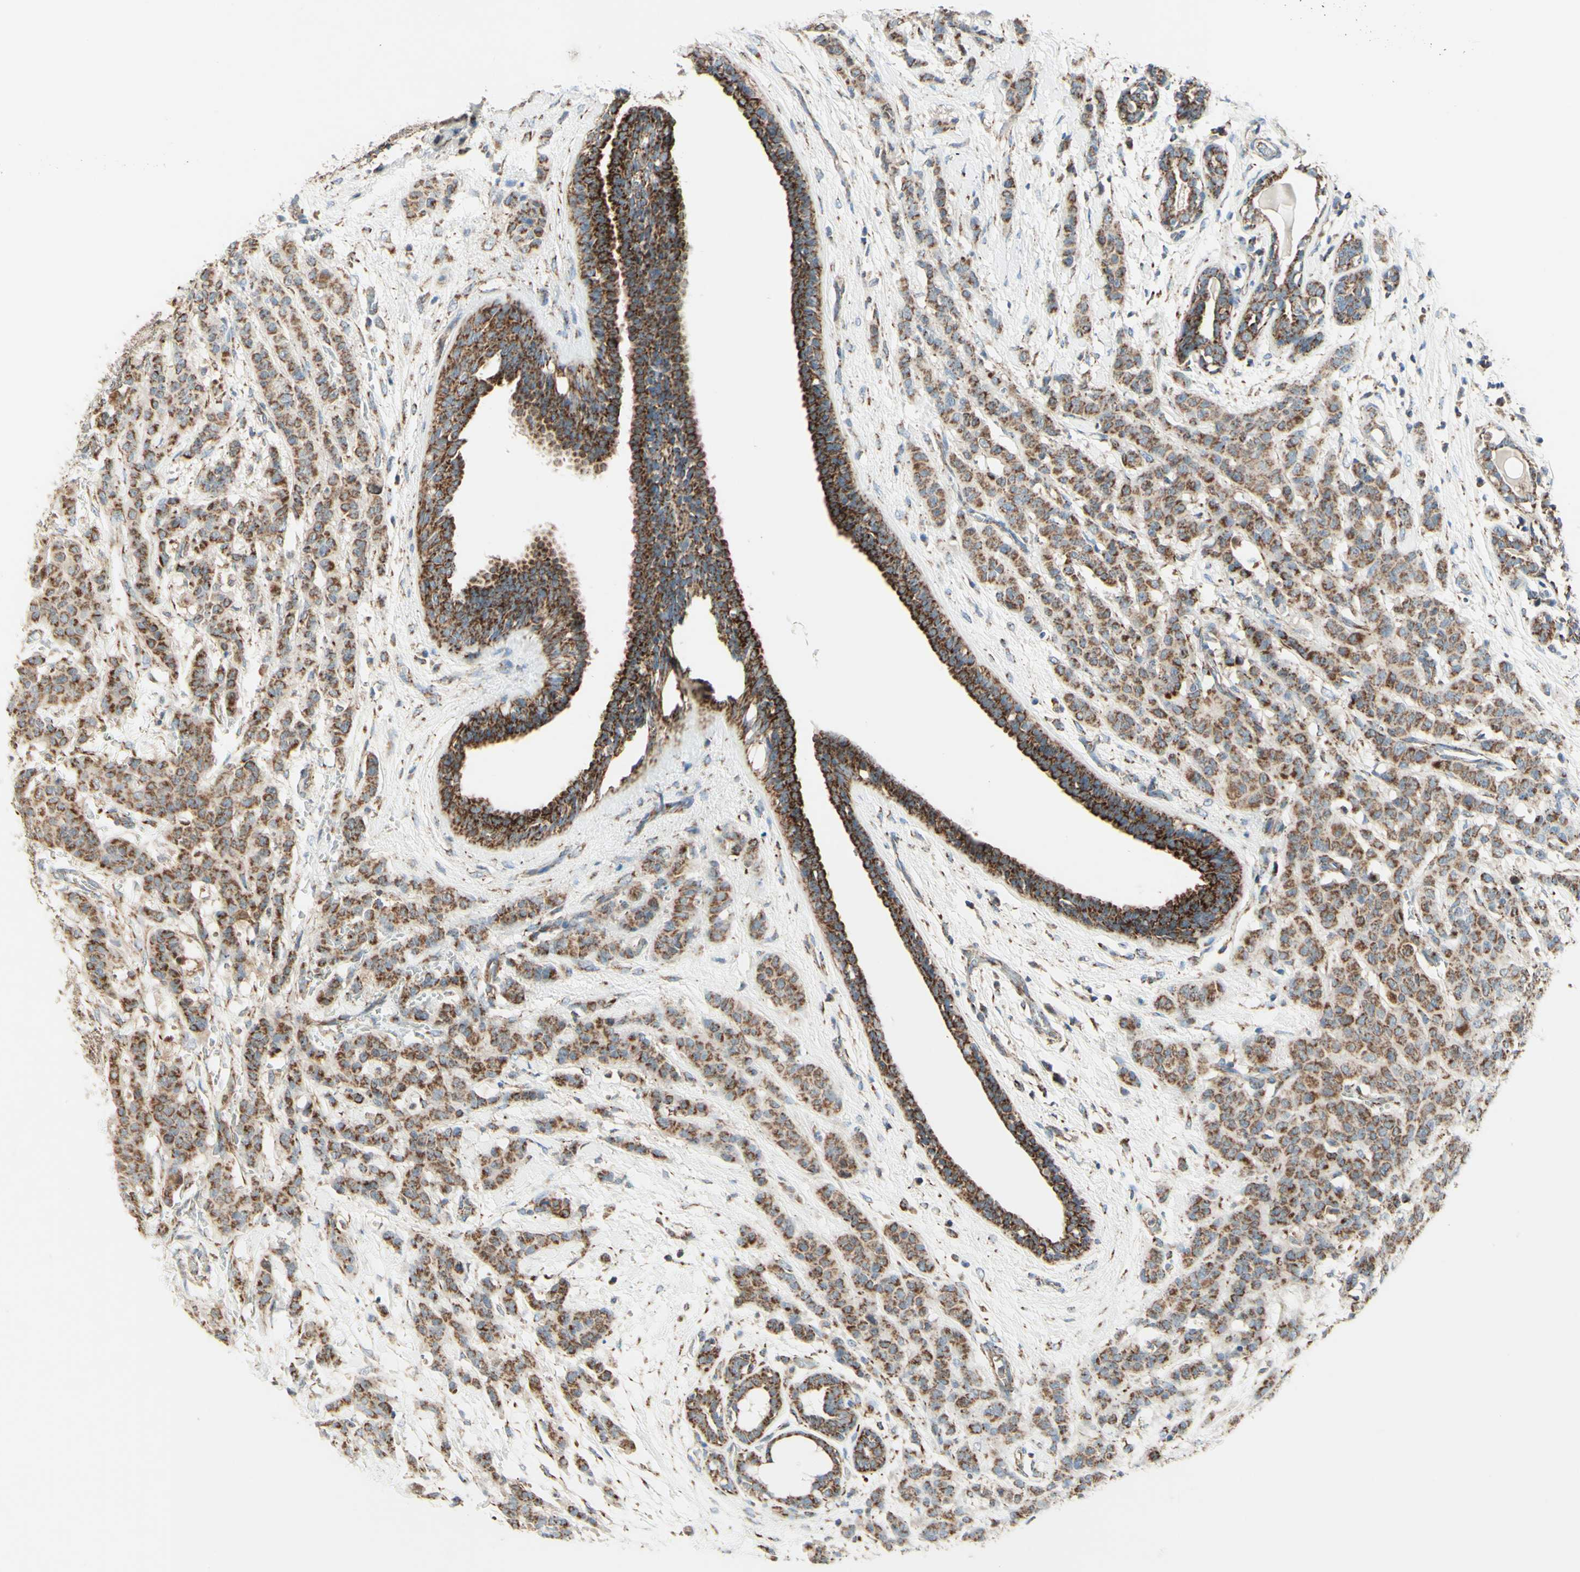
{"staining": {"intensity": "moderate", "quantity": ">75%", "location": "cytoplasmic/membranous"}, "tissue": "breast cancer", "cell_type": "Tumor cells", "image_type": "cancer", "snomed": [{"axis": "morphology", "description": "Normal tissue, NOS"}, {"axis": "morphology", "description": "Duct carcinoma"}, {"axis": "topography", "description": "Breast"}], "caption": "Immunohistochemistry (IHC) micrograph of neoplastic tissue: human breast infiltrating ductal carcinoma stained using immunohistochemistry (IHC) displays medium levels of moderate protein expression localized specifically in the cytoplasmic/membranous of tumor cells, appearing as a cytoplasmic/membranous brown color.", "gene": "ARMC10", "patient": {"sex": "female", "age": 40}}